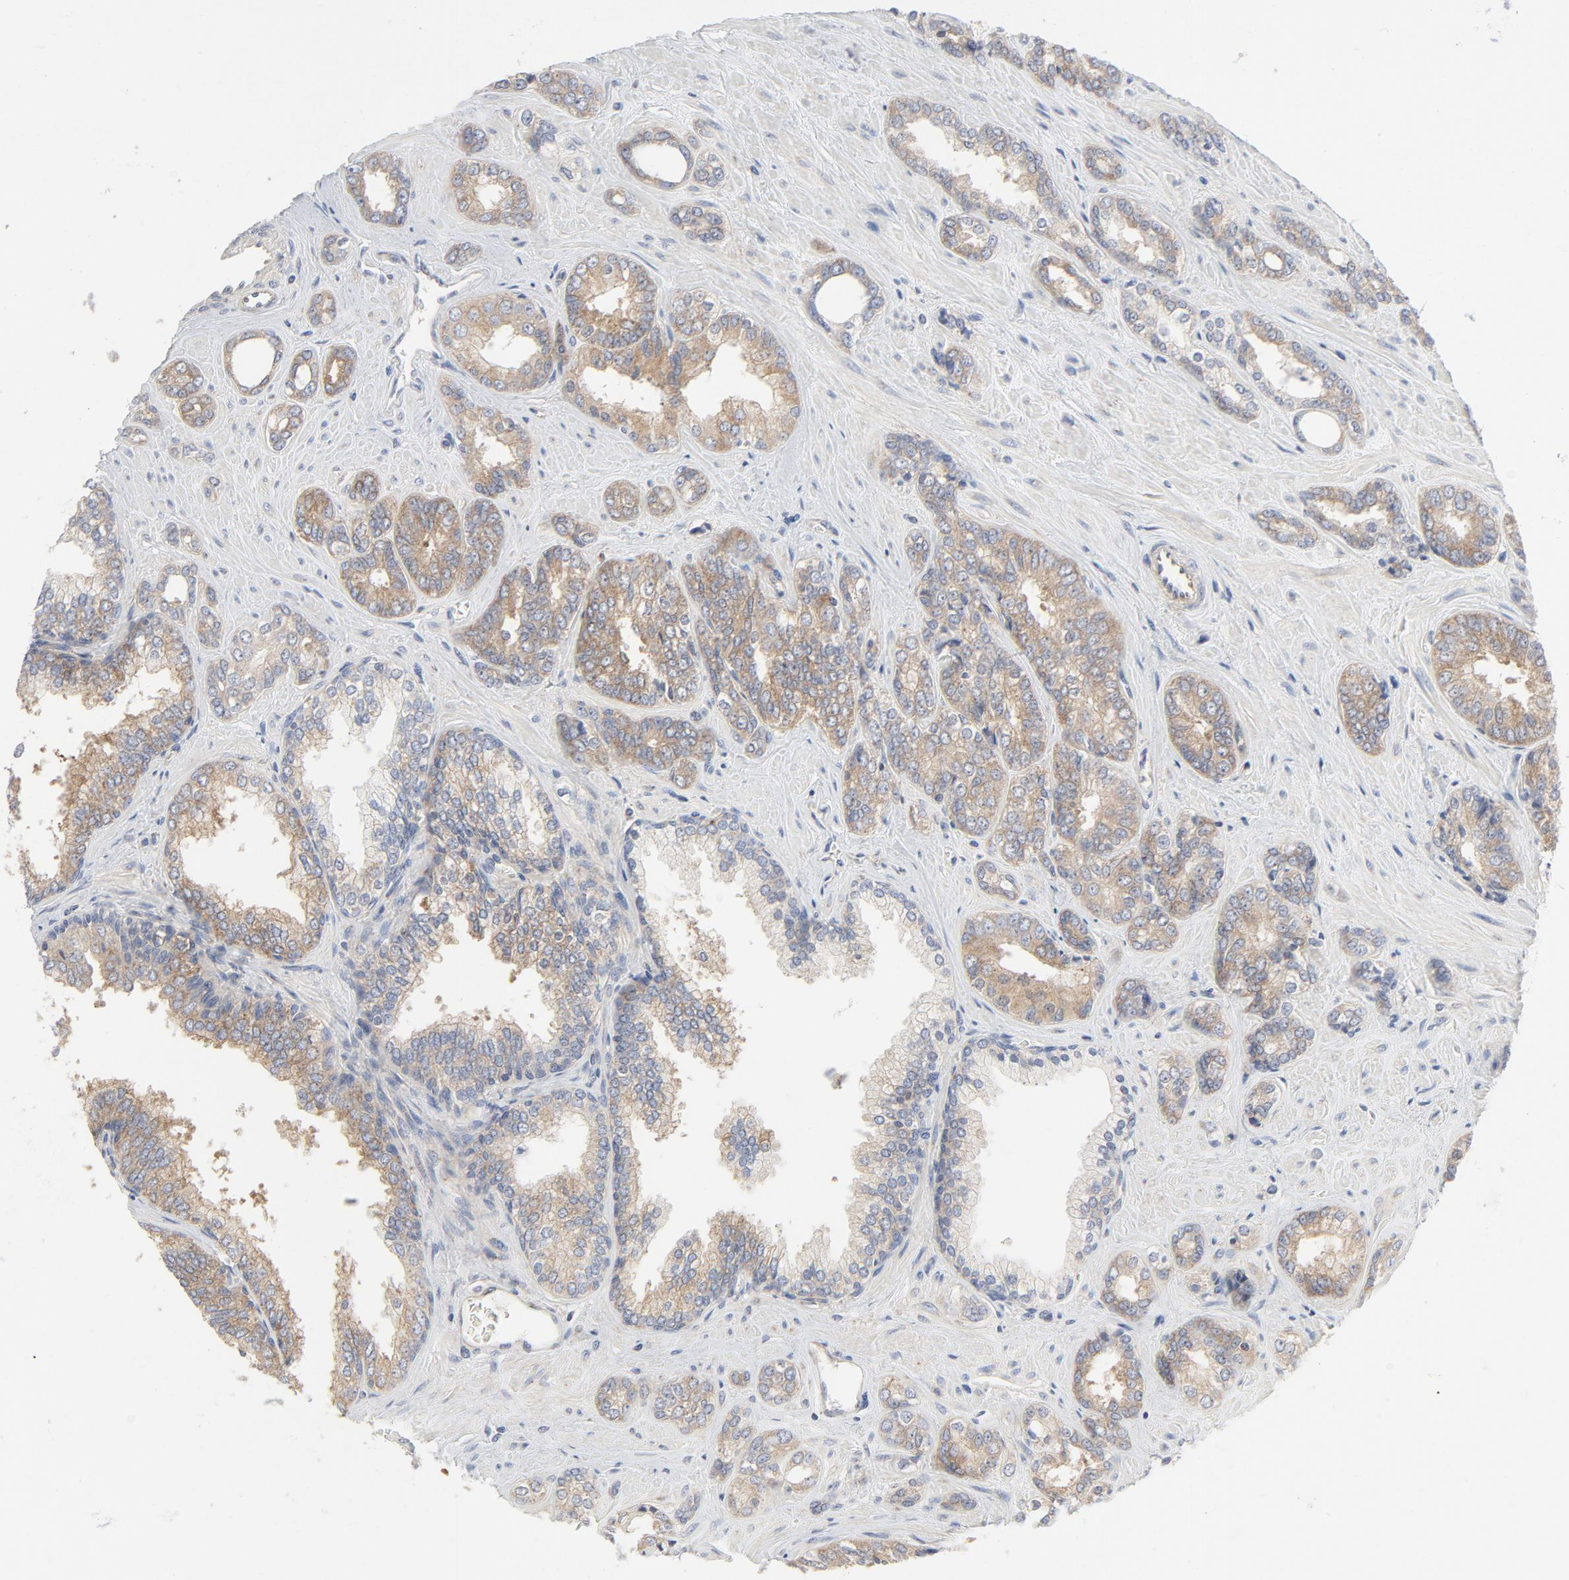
{"staining": {"intensity": "moderate", "quantity": ">75%", "location": "cytoplasmic/membranous"}, "tissue": "prostate cancer", "cell_type": "Tumor cells", "image_type": "cancer", "snomed": [{"axis": "morphology", "description": "Adenocarcinoma, High grade"}, {"axis": "topography", "description": "Prostate"}], "caption": "High-grade adenocarcinoma (prostate) tissue reveals moderate cytoplasmic/membranous expression in approximately >75% of tumor cells", "gene": "RABEP1", "patient": {"sex": "male", "age": 67}}